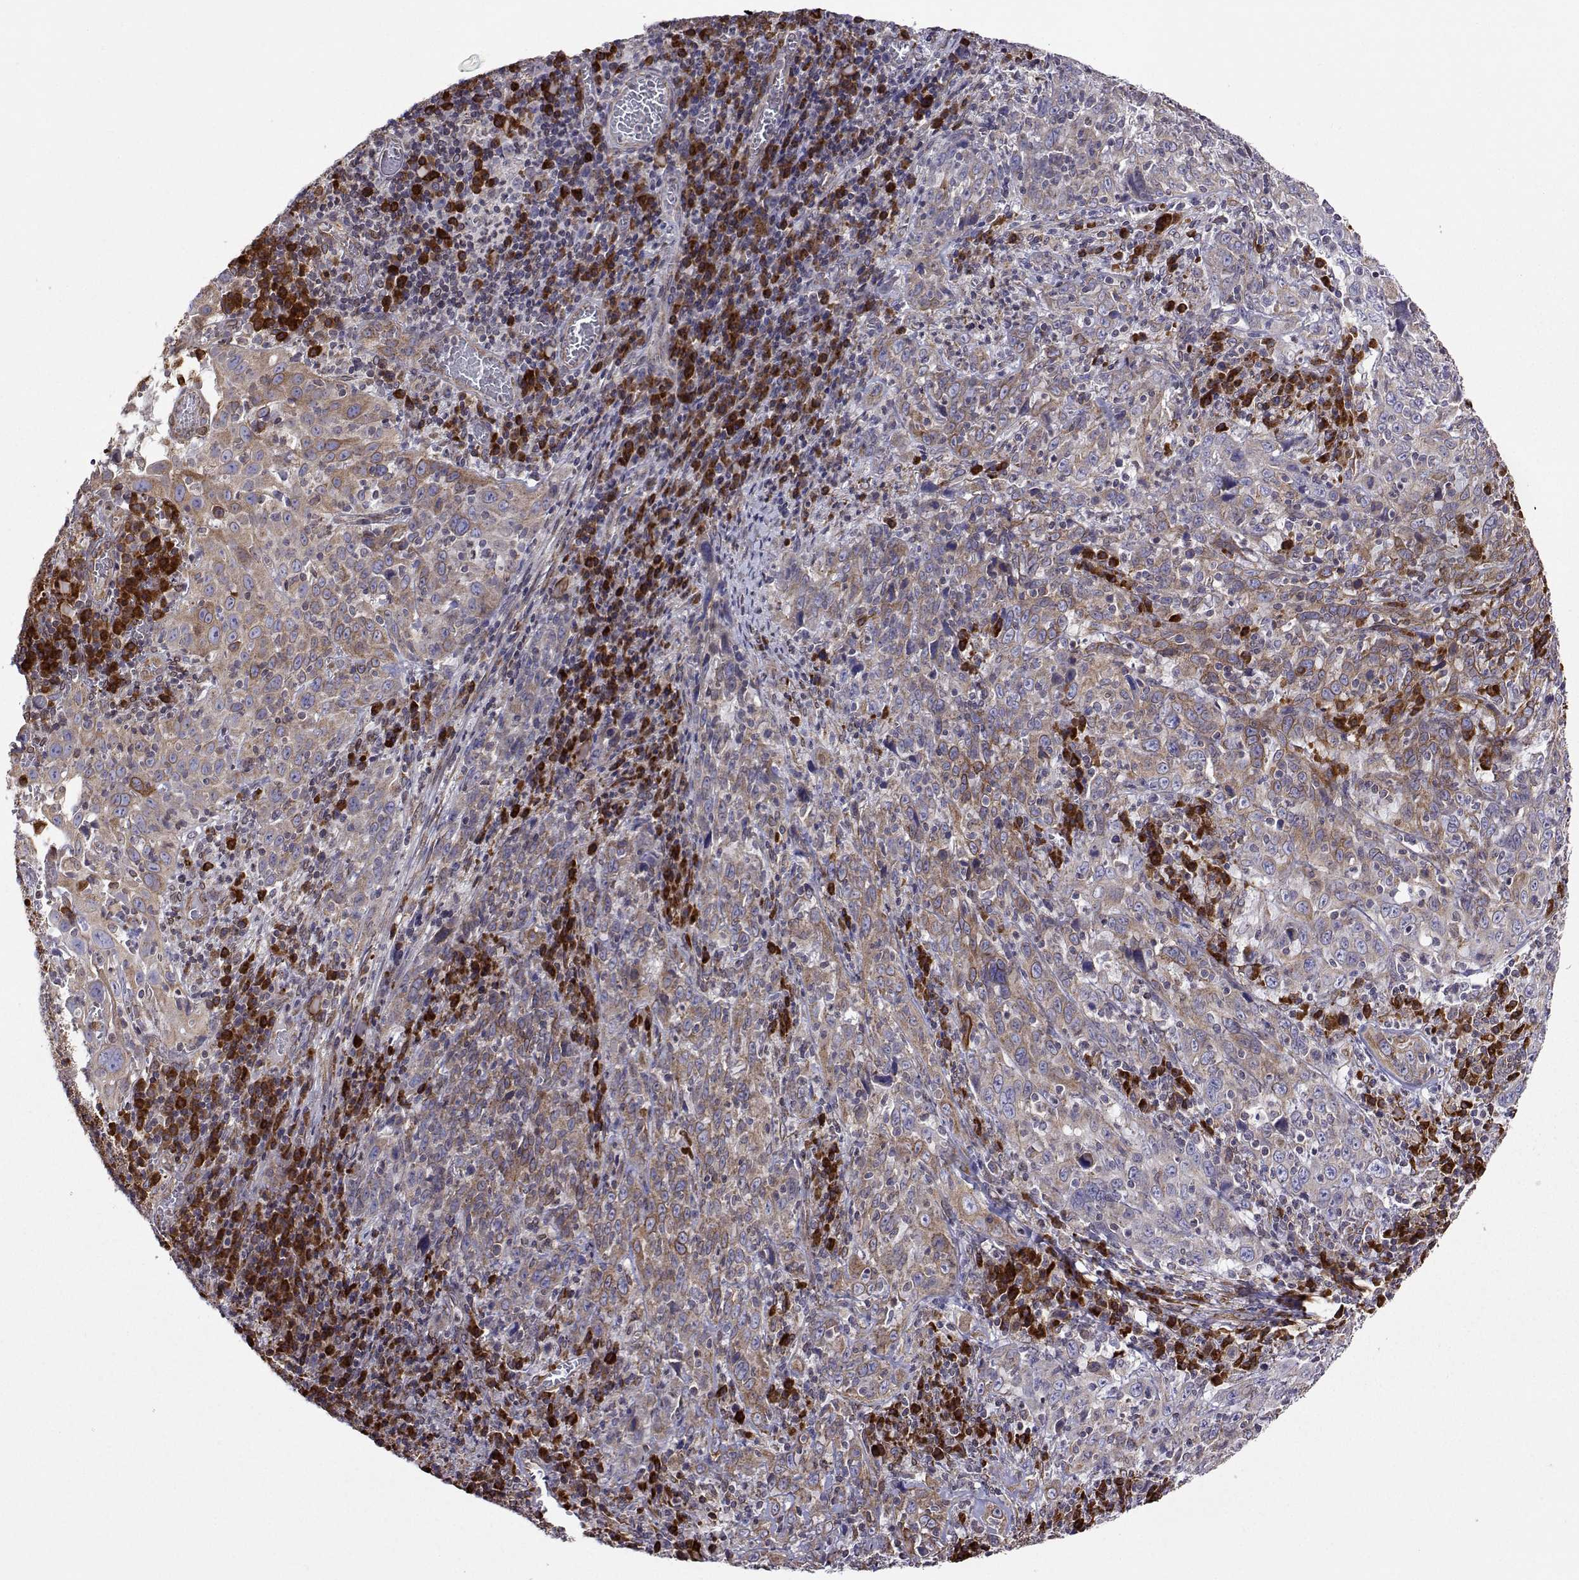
{"staining": {"intensity": "weak", "quantity": "25%-75%", "location": "cytoplasmic/membranous"}, "tissue": "cervical cancer", "cell_type": "Tumor cells", "image_type": "cancer", "snomed": [{"axis": "morphology", "description": "Squamous cell carcinoma, NOS"}, {"axis": "topography", "description": "Cervix"}], "caption": "There is low levels of weak cytoplasmic/membranous positivity in tumor cells of squamous cell carcinoma (cervical), as demonstrated by immunohistochemical staining (brown color).", "gene": "PGRMC2", "patient": {"sex": "female", "age": 46}}